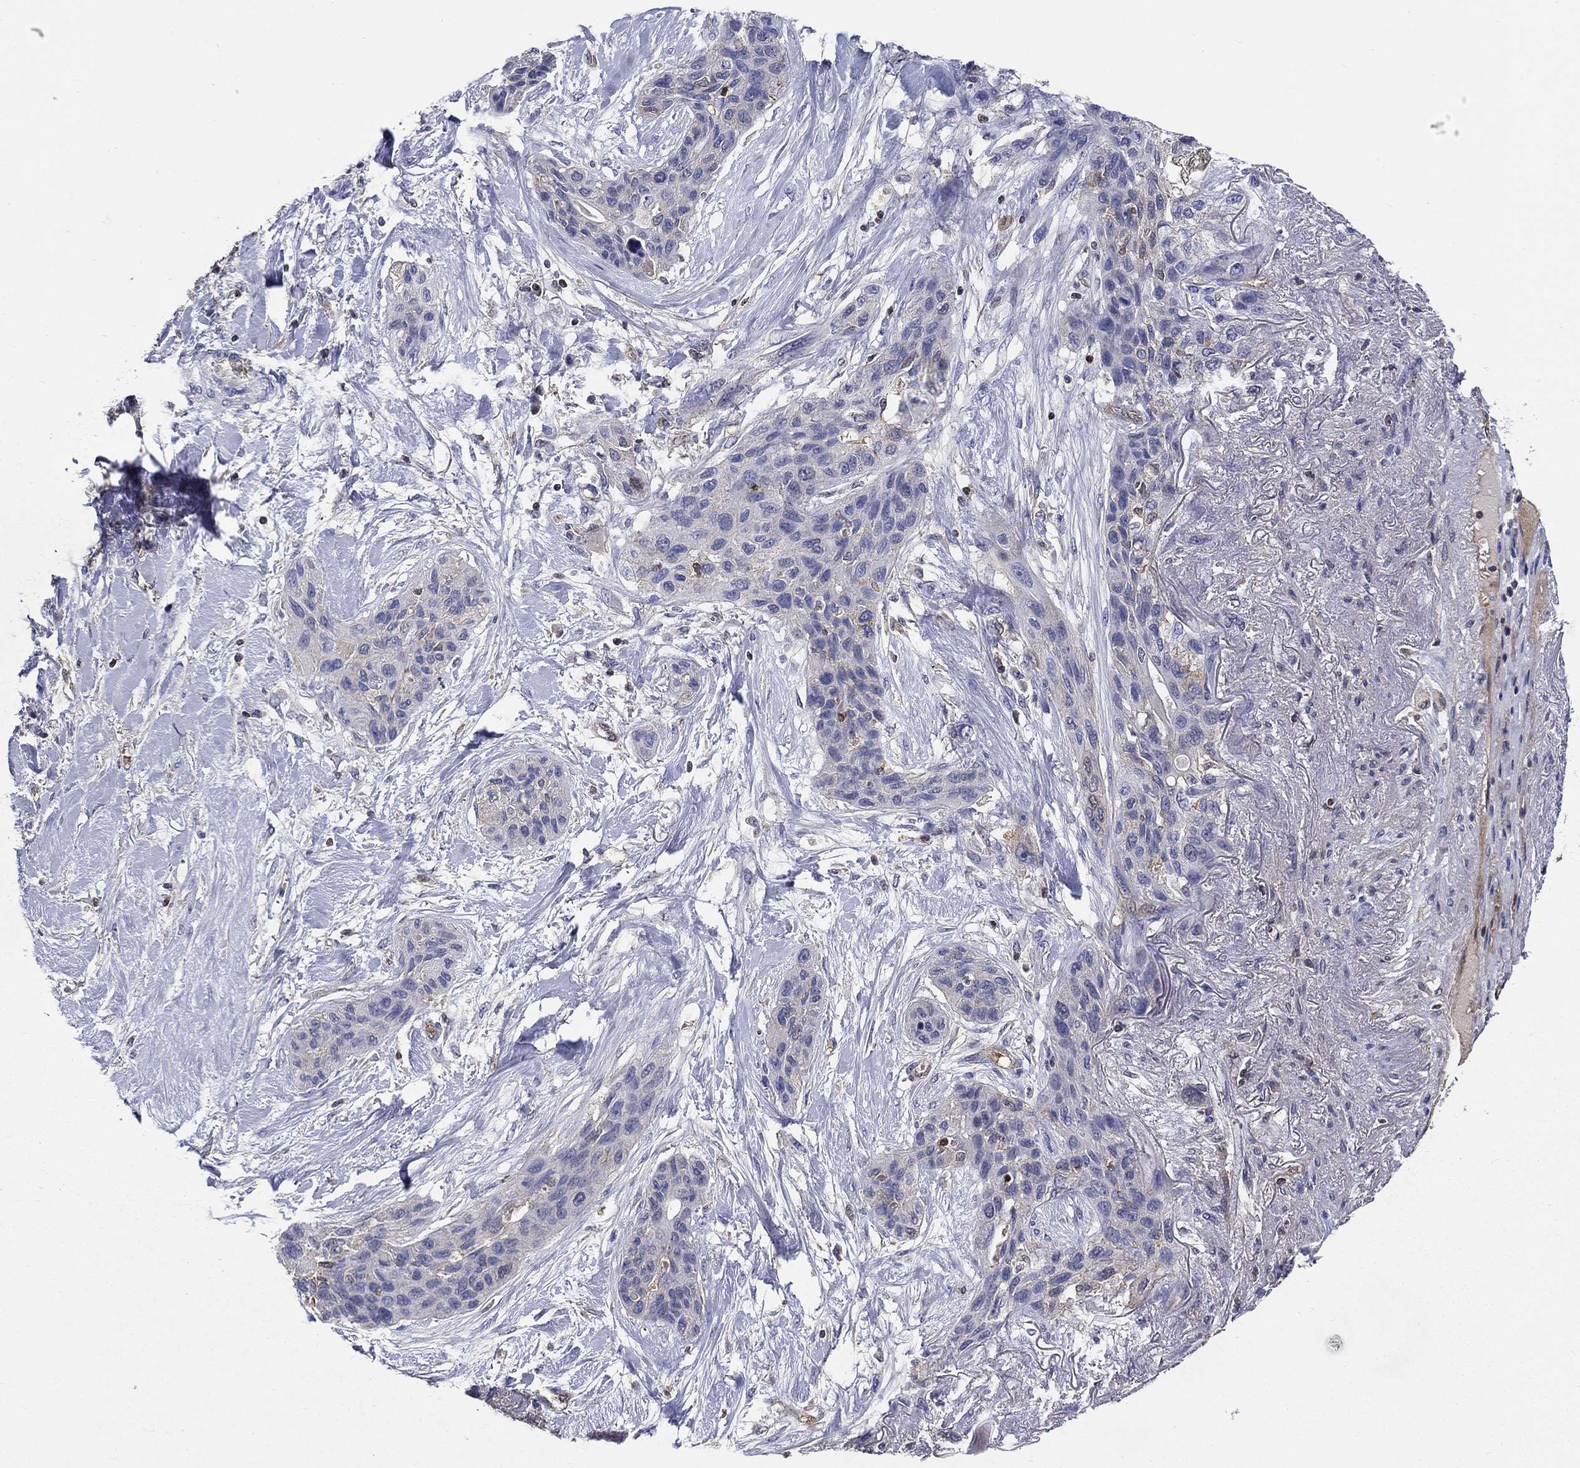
{"staining": {"intensity": "weak", "quantity": "<25%", "location": "cytoplasmic/membranous"}, "tissue": "lung cancer", "cell_type": "Tumor cells", "image_type": "cancer", "snomed": [{"axis": "morphology", "description": "Squamous cell carcinoma, NOS"}, {"axis": "topography", "description": "Lung"}], "caption": "A histopathology image of human lung cancer (squamous cell carcinoma) is negative for staining in tumor cells.", "gene": "AGFG2", "patient": {"sex": "female", "age": 70}}